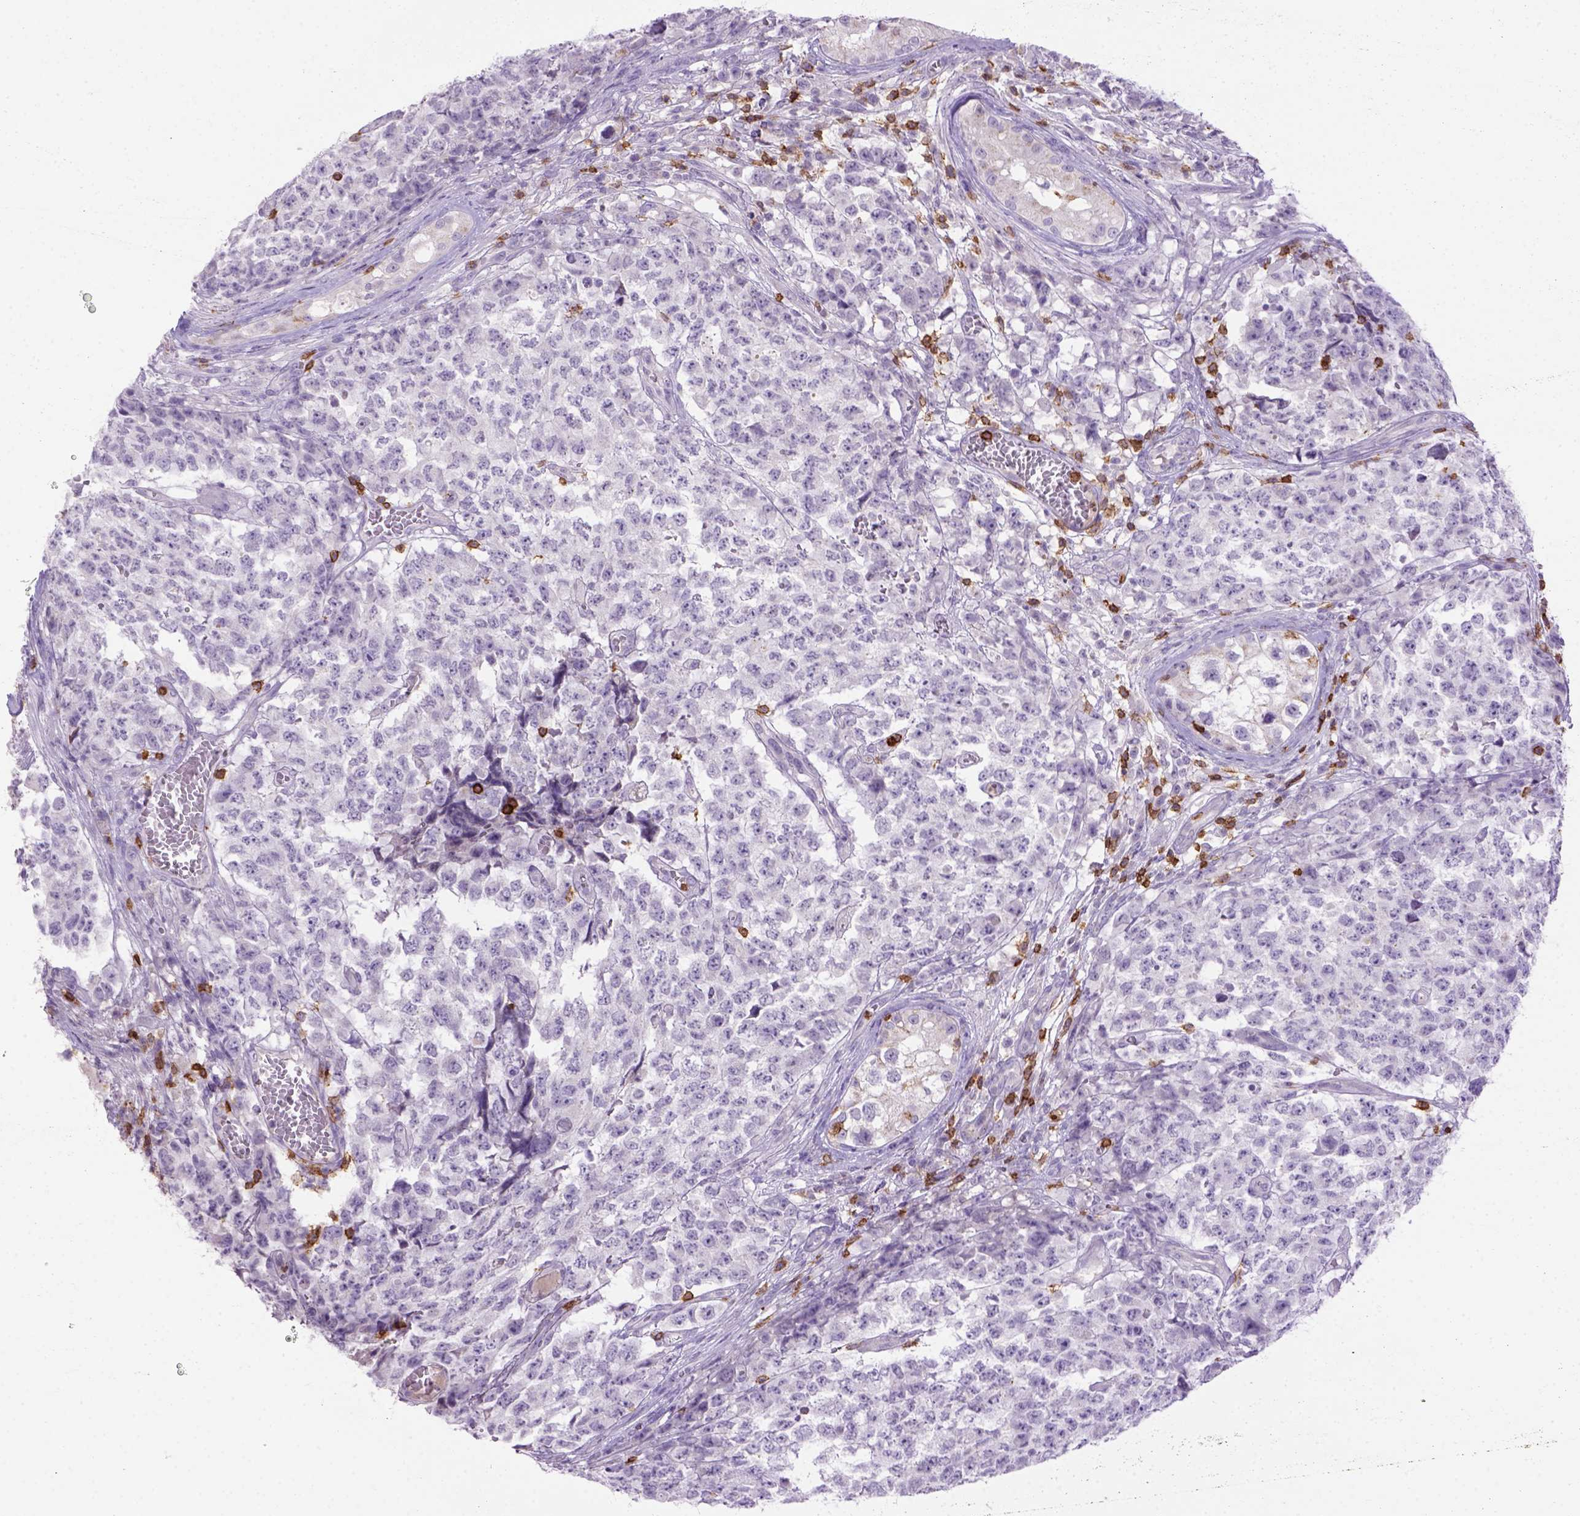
{"staining": {"intensity": "negative", "quantity": "none", "location": "none"}, "tissue": "testis cancer", "cell_type": "Tumor cells", "image_type": "cancer", "snomed": [{"axis": "morphology", "description": "Carcinoma, Embryonal, NOS"}, {"axis": "topography", "description": "Testis"}], "caption": "Testis cancer stained for a protein using IHC reveals no staining tumor cells.", "gene": "CD3E", "patient": {"sex": "male", "age": 23}}